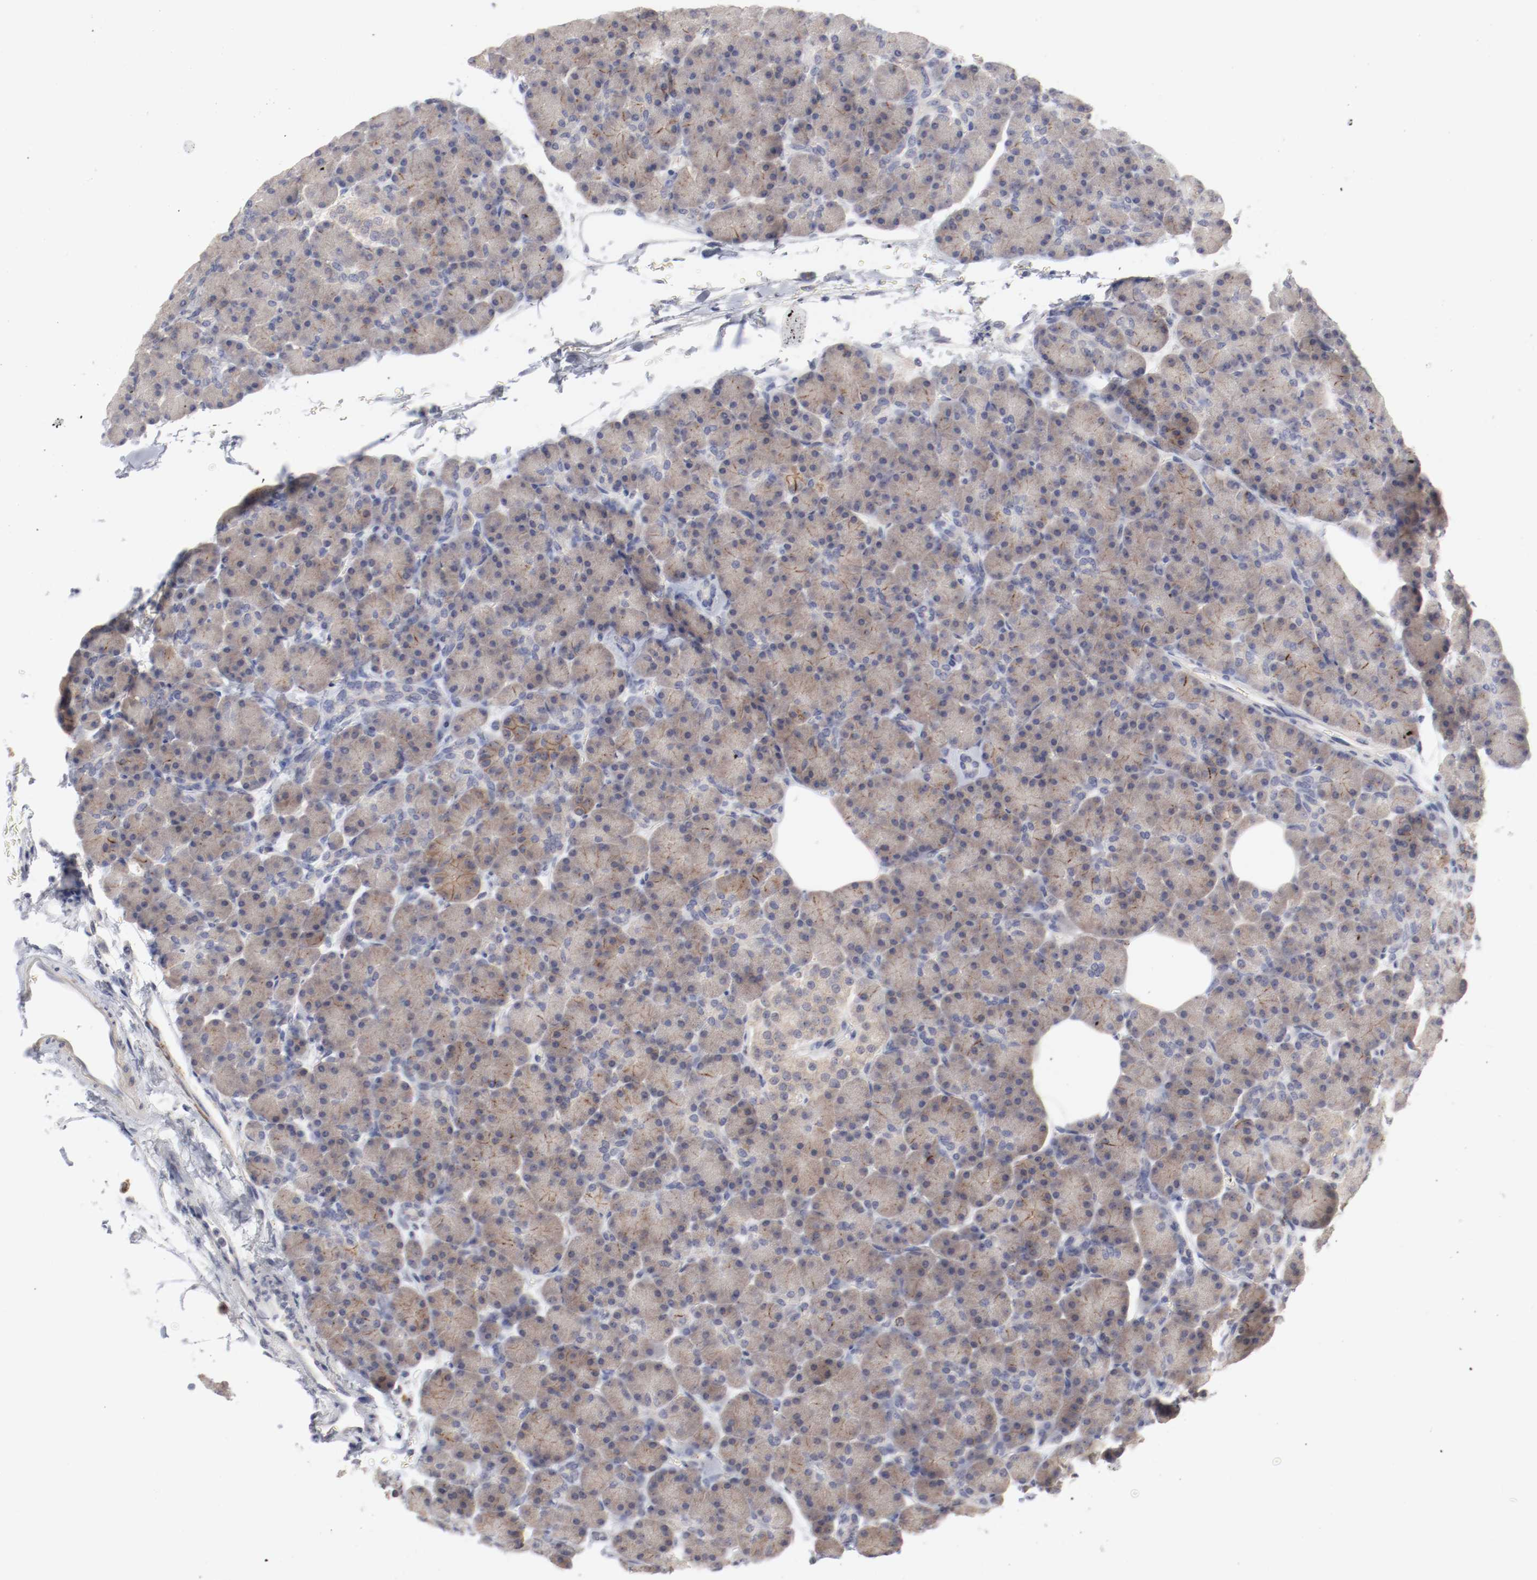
{"staining": {"intensity": "moderate", "quantity": ">75%", "location": "cytoplasmic/membranous"}, "tissue": "pancreas", "cell_type": "Exocrine glandular cells", "image_type": "normal", "snomed": [{"axis": "morphology", "description": "Normal tissue, NOS"}, {"axis": "topography", "description": "Pancreas"}], "caption": "IHC histopathology image of normal pancreas: pancreas stained using IHC shows medium levels of moderate protein expression localized specifically in the cytoplasmic/membranous of exocrine glandular cells, appearing as a cytoplasmic/membranous brown color.", "gene": "SH3BGR", "patient": {"sex": "female", "age": 43}}